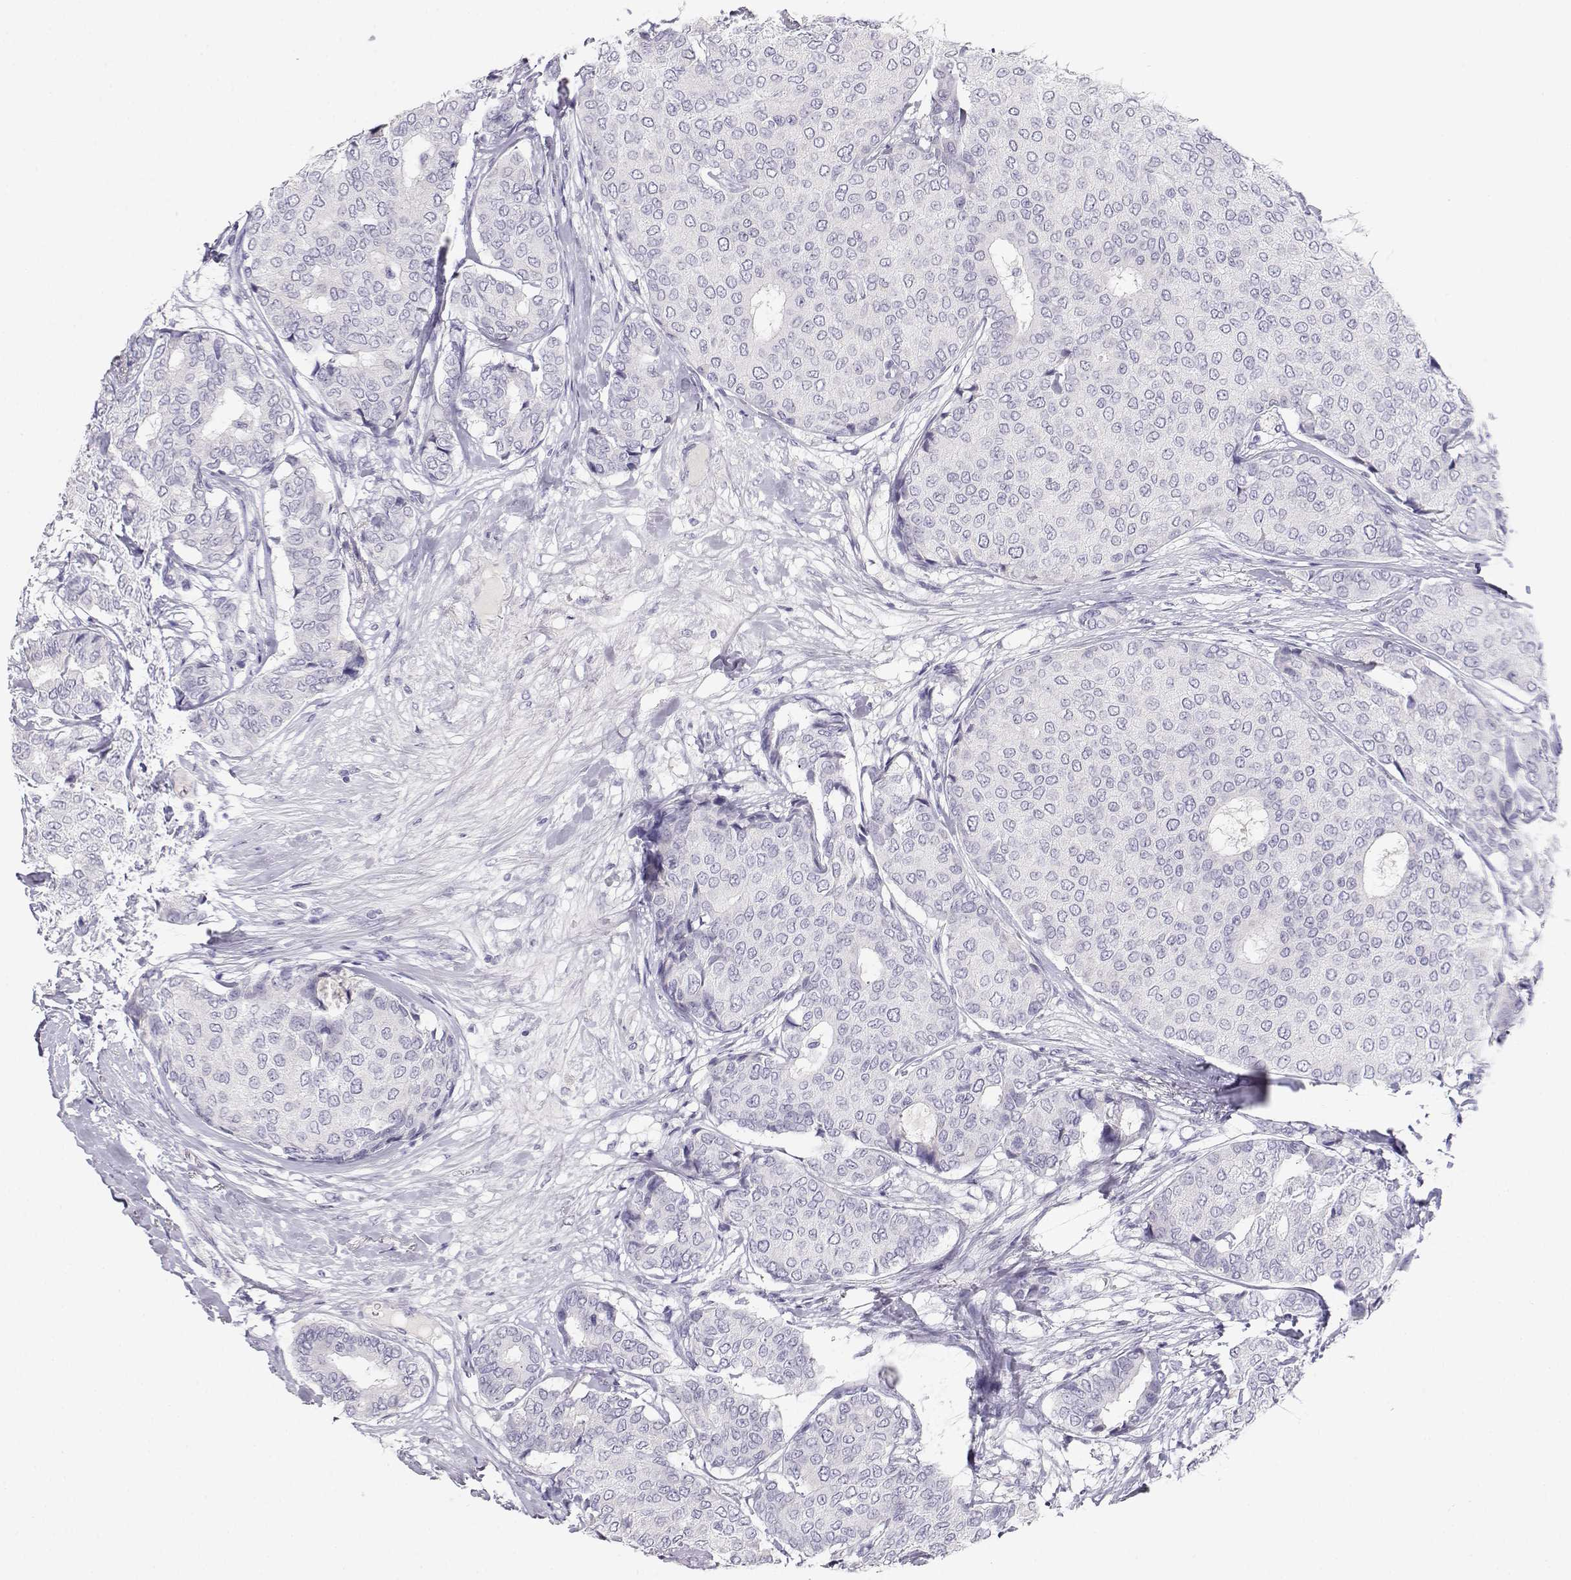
{"staining": {"intensity": "negative", "quantity": "none", "location": "none"}, "tissue": "breast cancer", "cell_type": "Tumor cells", "image_type": "cancer", "snomed": [{"axis": "morphology", "description": "Duct carcinoma"}, {"axis": "topography", "description": "Breast"}], "caption": "The photomicrograph shows no staining of tumor cells in breast infiltrating ductal carcinoma.", "gene": "GPR174", "patient": {"sex": "female", "age": 75}}